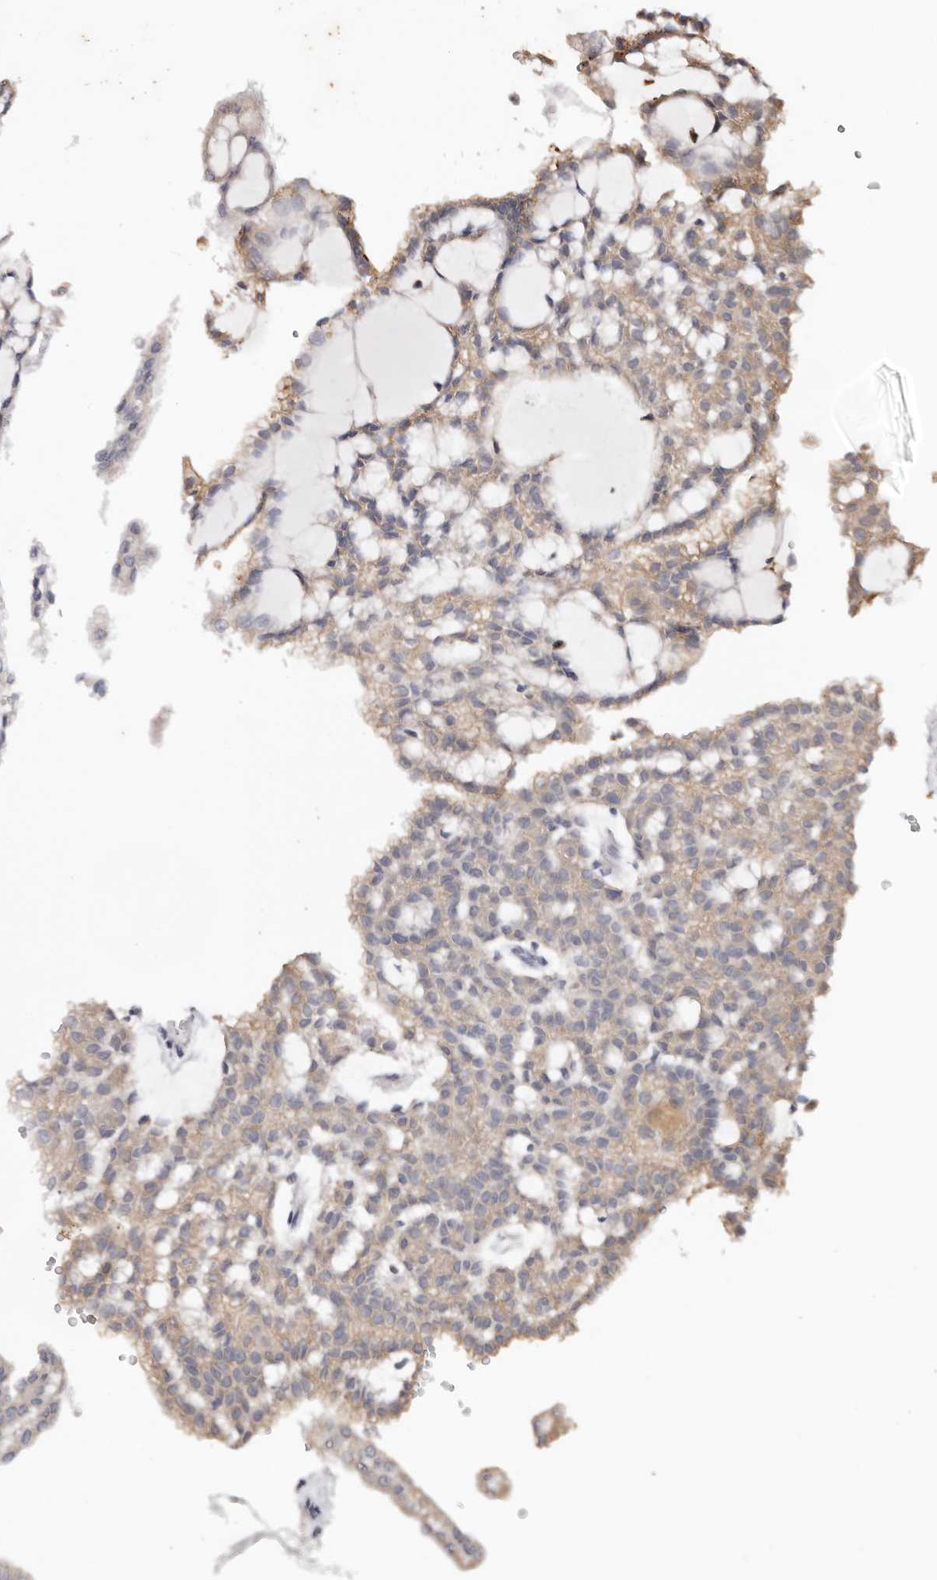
{"staining": {"intensity": "weak", "quantity": "25%-75%", "location": "cytoplasmic/membranous"}, "tissue": "renal cancer", "cell_type": "Tumor cells", "image_type": "cancer", "snomed": [{"axis": "morphology", "description": "Adenocarcinoma, NOS"}, {"axis": "topography", "description": "Kidney"}], "caption": "Immunohistochemistry (IHC) image of neoplastic tissue: renal adenocarcinoma stained using immunohistochemistry (IHC) demonstrates low levels of weak protein expression localized specifically in the cytoplasmic/membranous of tumor cells, appearing as a cytoplasmic/membranous brown color.", "gene": "TYW3", "patient": {"sex": "male", "age": 63}}